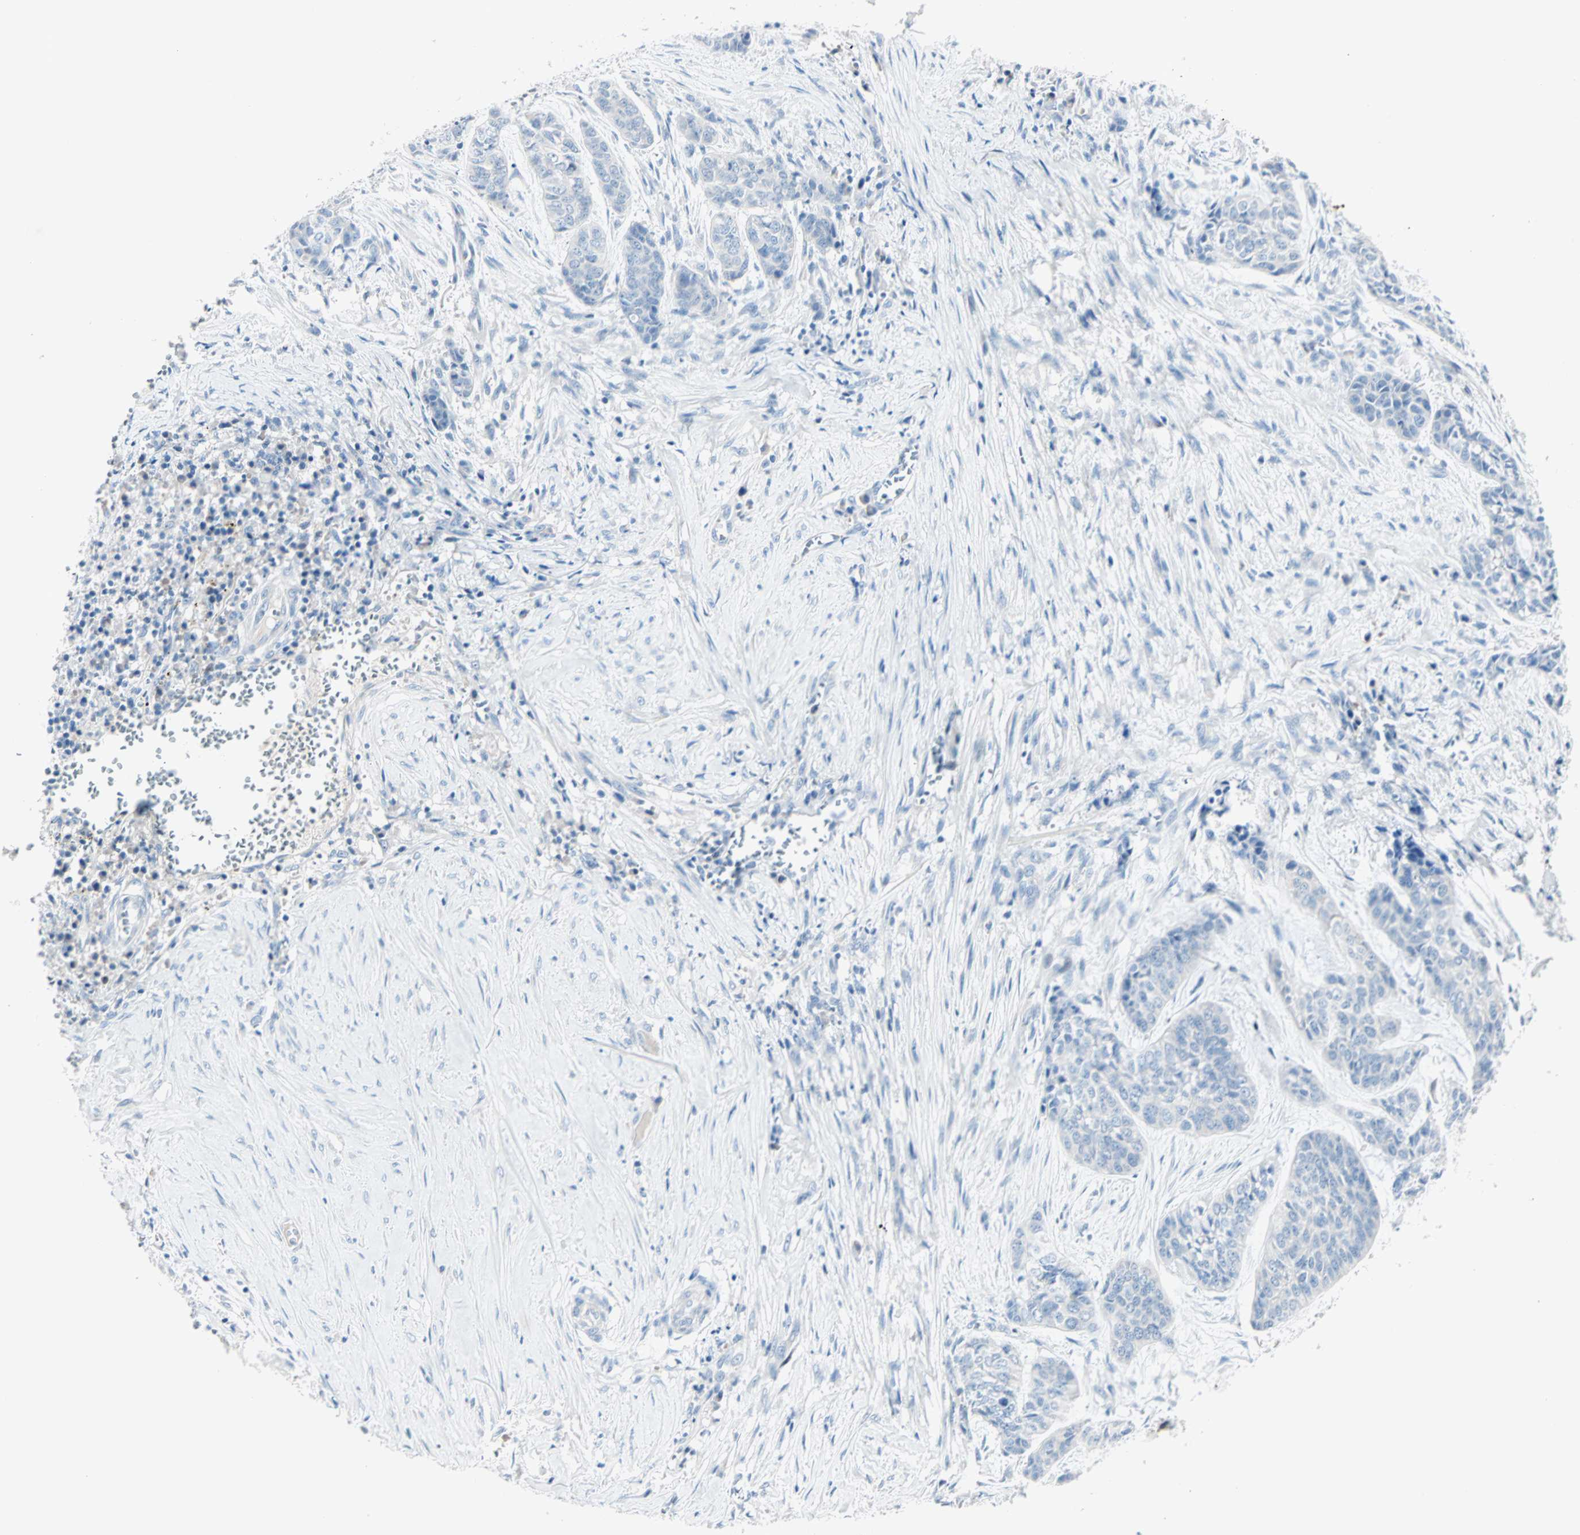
{"staining": {"intensity": "negative", "quantity": "none", "location": "none"}, "tissue": "skin cancer", "cell_type": "Tumor cells", "image_type": "cancer", "snomed": [{"axis": "morphology", "description": "Basal cell carcinoma"}, {"axis": "topography", "description": "Skin"}], "caption": "An image of skin basal cell carcinoma stained for a protein shows no brown staining in tumor cells.", "gene": "NEFH", "patient": {"sex": "female", "age": 64}}